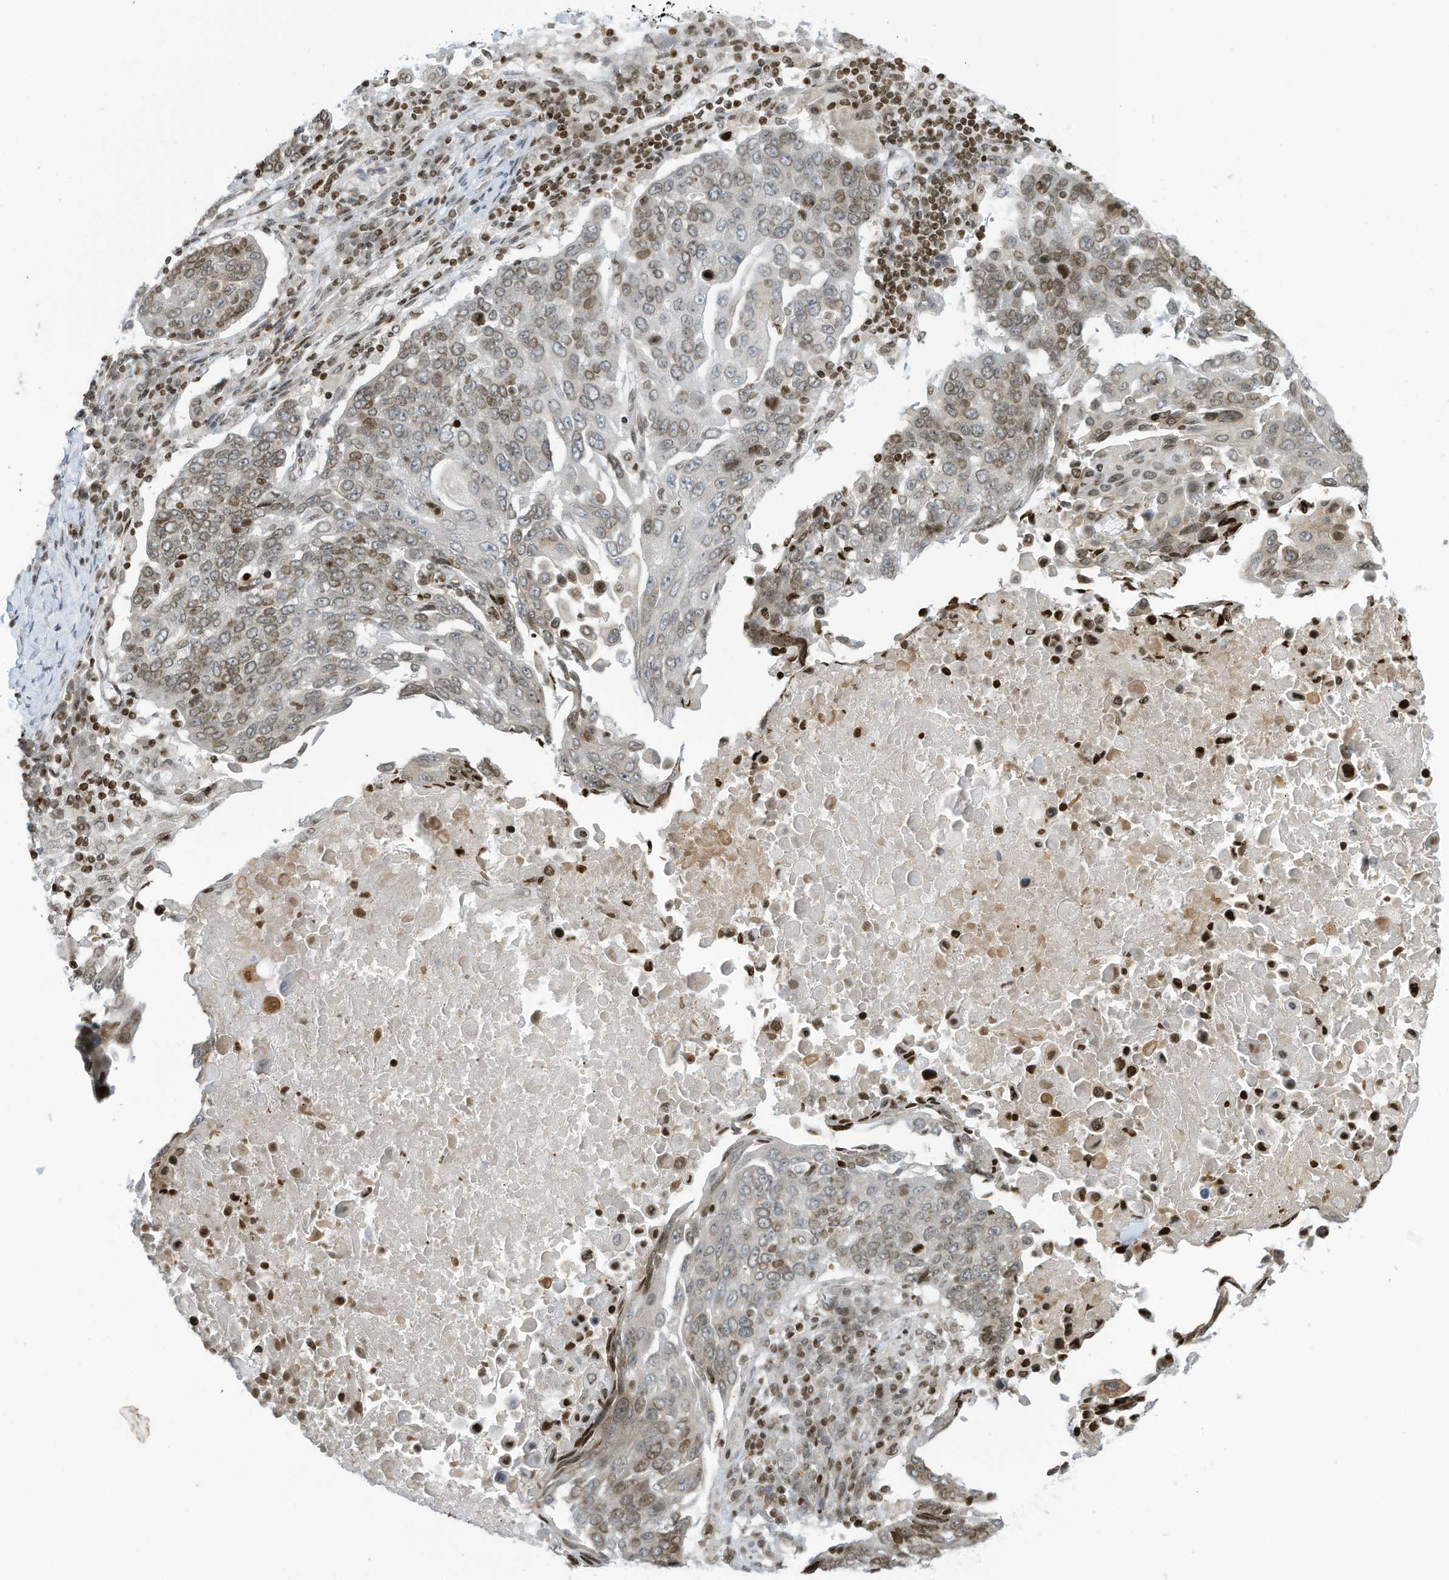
{"staining": {"intensity": "weak", "quantity": "25%-75%", "location": "cytoplasmic/membranous,nuclear"}, "tissue": "lung cancer", "cell_type": "Tumor cells", "image_type": "cancer", "snomed": [{"axis": "morphology", "description": "Squamous cell carcinoma, NOS"}, {"axis": "topography", "description": "Lung"}], "caption": "A photomicrograph of human squamous cell carcinoma (lung) stained for a protein demonstrates weak cytoplasmic/membranous and nuclear brown staining in tumor cells. (DAB IHC with brightfield microscopy, high magnification).", "gene": "ADI1", "patient": {"sex": "male", "age": 66}}